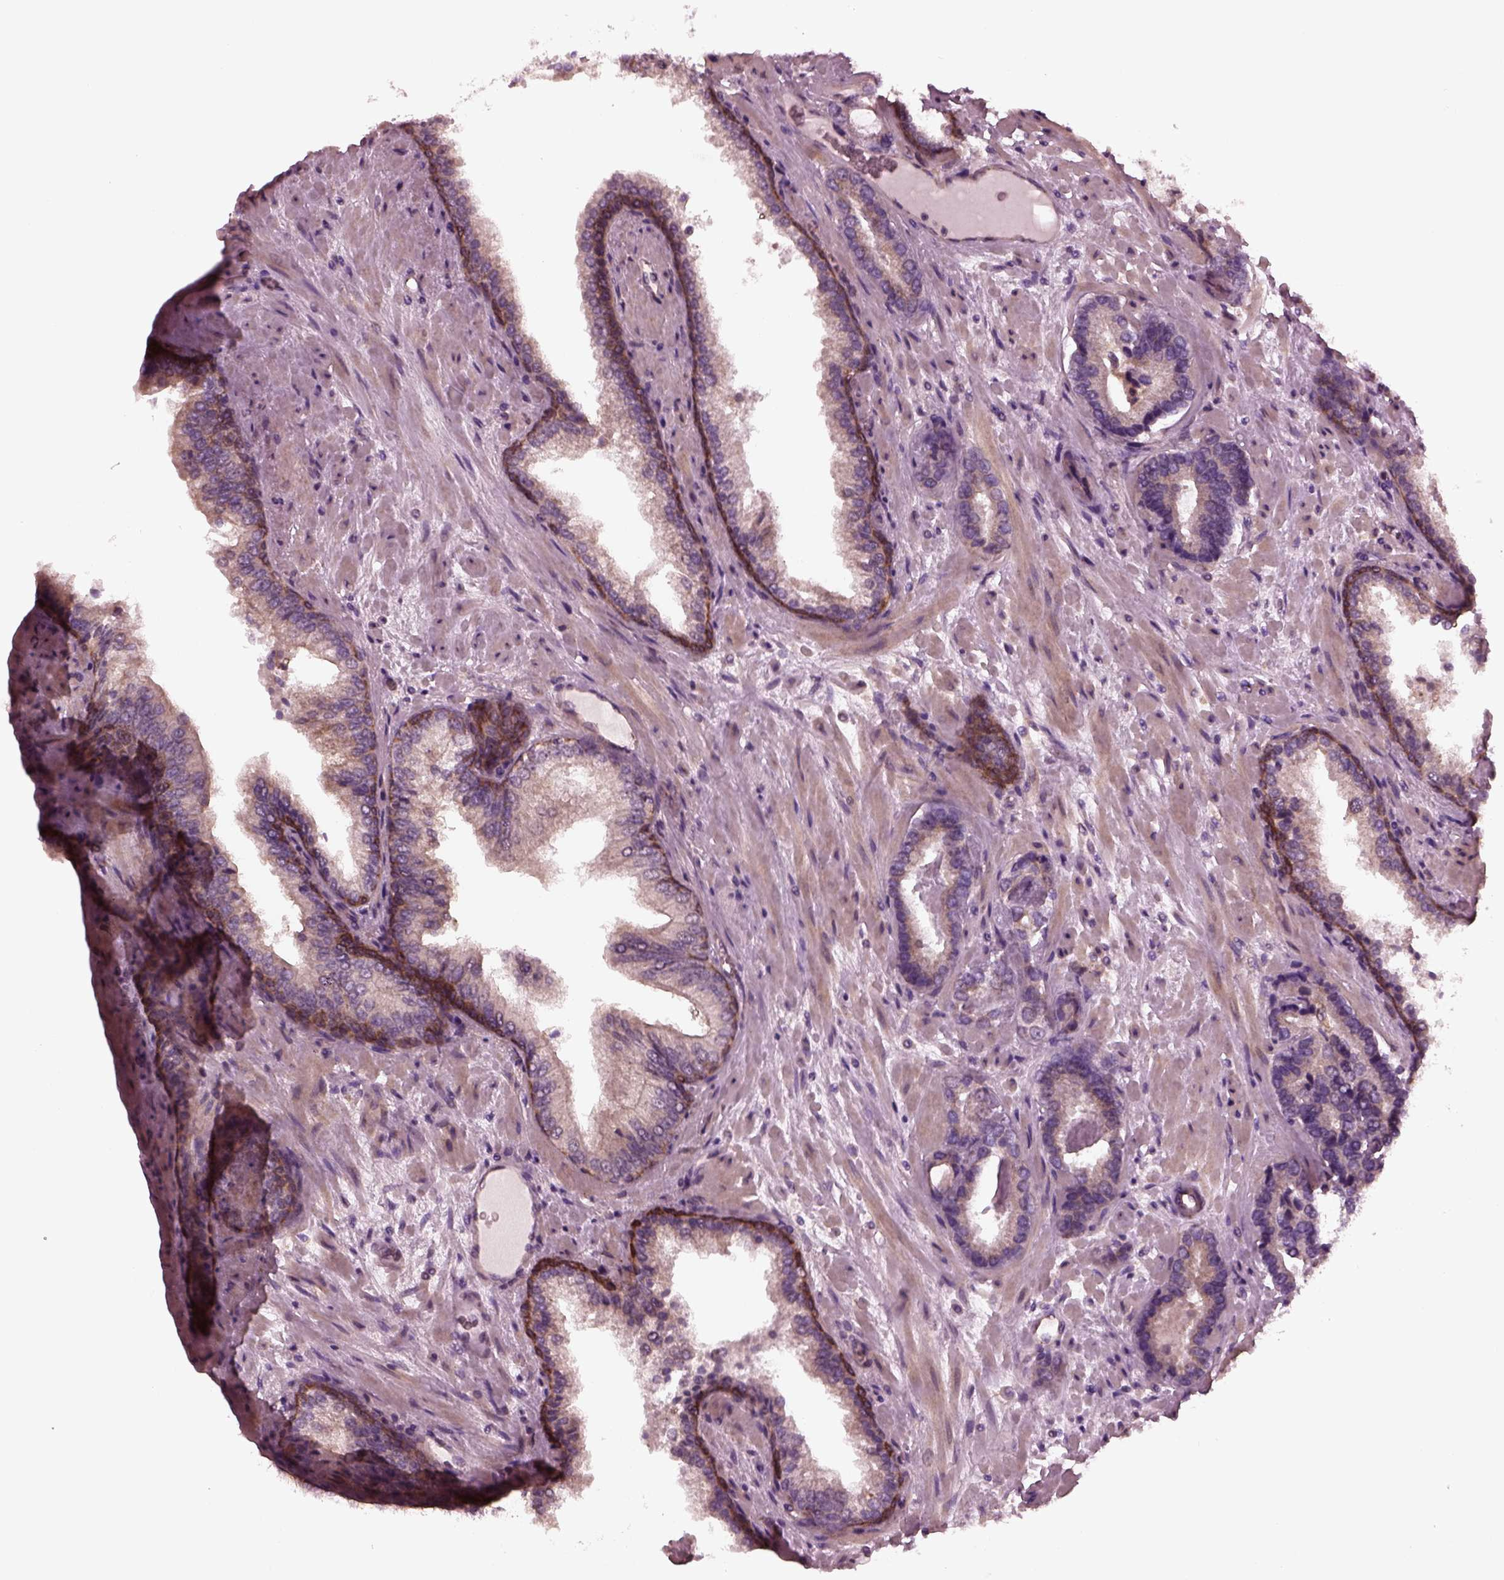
{"staining": {"intensity": "moderate", "quantity": ">75%", "location": "cytoplasmic/membranous"}, "tissue": "prostate cancer", "cell_type": "Tumor cells", "image_type": "cancer", "snomed": [{"axis": "morphology", "description": "Adenocarcinoma, Low grade"}, {"axis": "topography", "description": "Prostate"}], "caption": "A medium amount of moderate cytoplasmic/membranous positivity is appreciated in approximately >75% of tumor cells in prostate cancer (adenocarcinoma (low-grade)) tissue.", "gene": "TUBG1", "patient": {"sex": "male", "age": 61}}